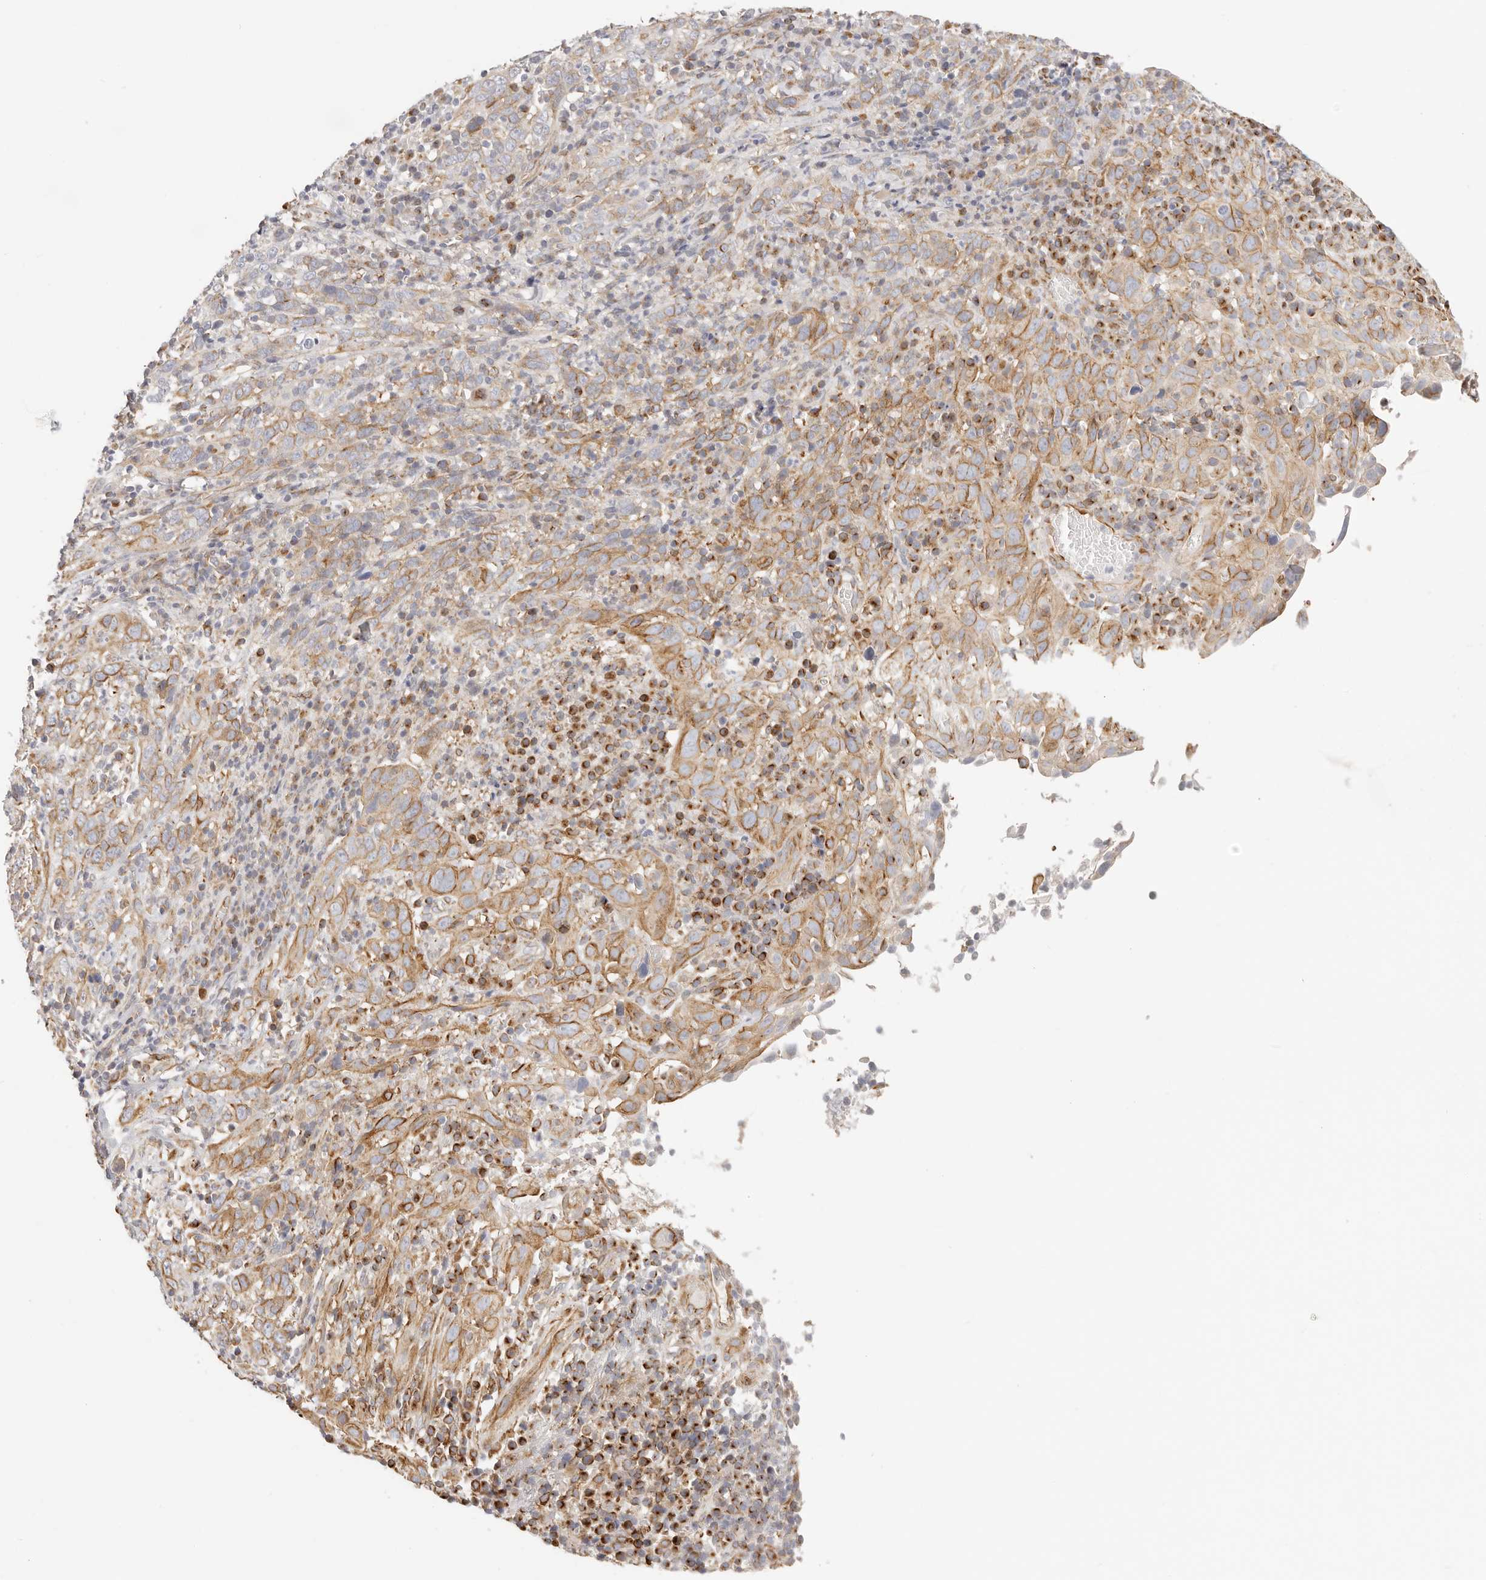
{"staining": {"intensity": "moderate", "quantity": ">75%", "location": "cytoplasmic/membranous"}, "tissue": "cervical cancer", "cell_type": "Tumor cells", "image_type": "cancer", "snomed": [{"axis": "morphology", "description": "Squamous cell carcinoma, NOS"}, {"axis": "topography", "description": "Cervix"}], "caption": "Immunohistochemical staining of human squamous cell carcinoma (cervical) exhibits medium levels of moderate cytoplasmic/membranous staining in approximately >75% of tumor cells. (Brightfield microscopy of DAB IHC at high magnification).", "gene": "DTNBP1", "patient": {"sex": "female", "age": 46}}